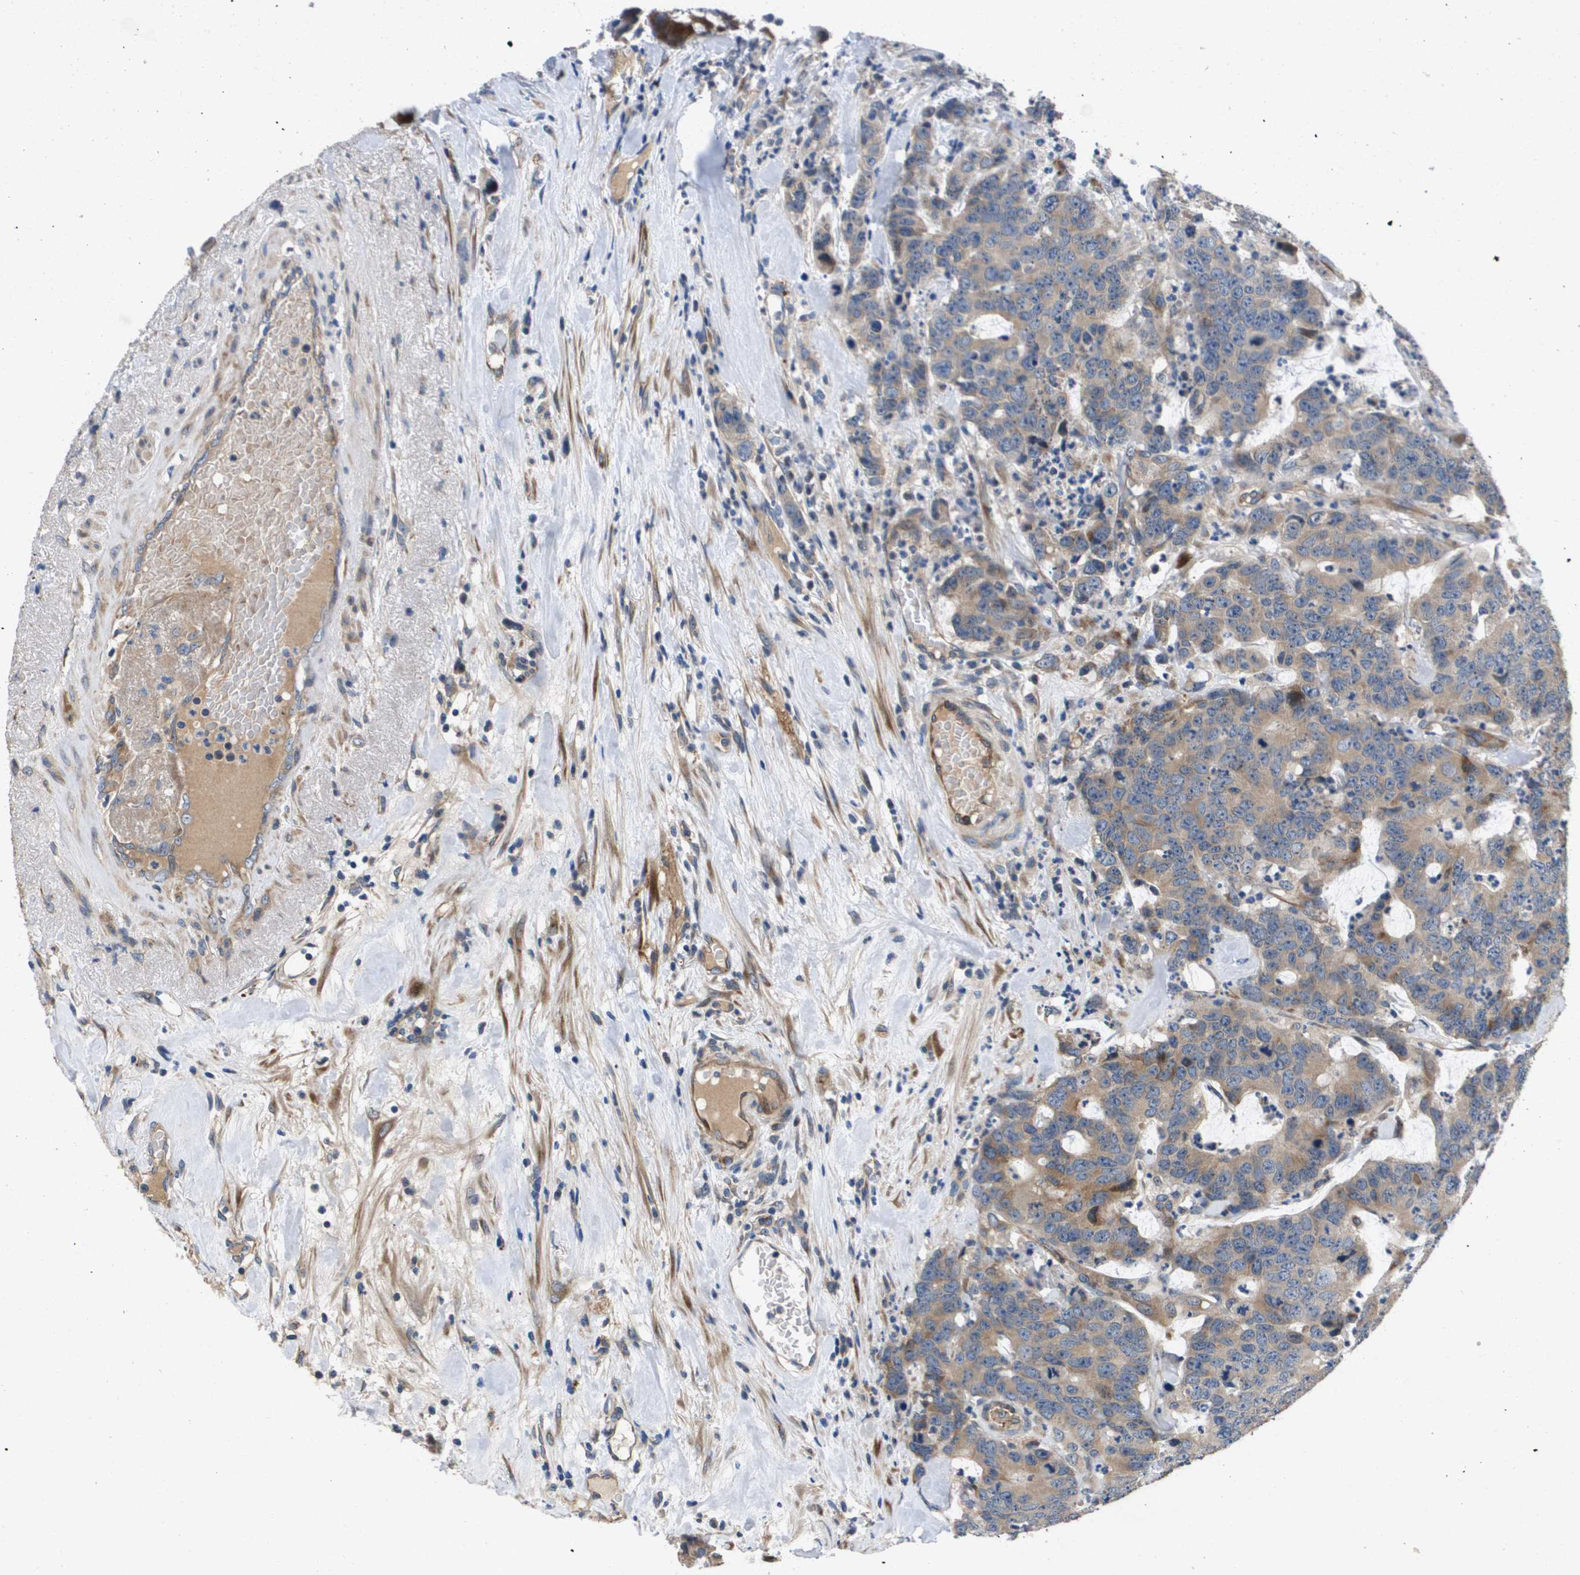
{"staining": {"intensity": "weak", "quantity": ">75%", "location": "cytoplasmic/membranous"}, "tissue": "colorectal cancer", "cell_type": "Tumor cells", "image_type": "cancer", "snomed": [{"axis": "morphology", "description": "Adenocarcinoma, NOS"}, {"axis": "topography", "description": "Colon"}], "caption": "Weak cytoplasmic/membranous protein expression is present in approximately >75% of tumor cells in colorectal cancer.", "gene": "ENTPD2", "patient": {"sex": "female", "age": 86}}